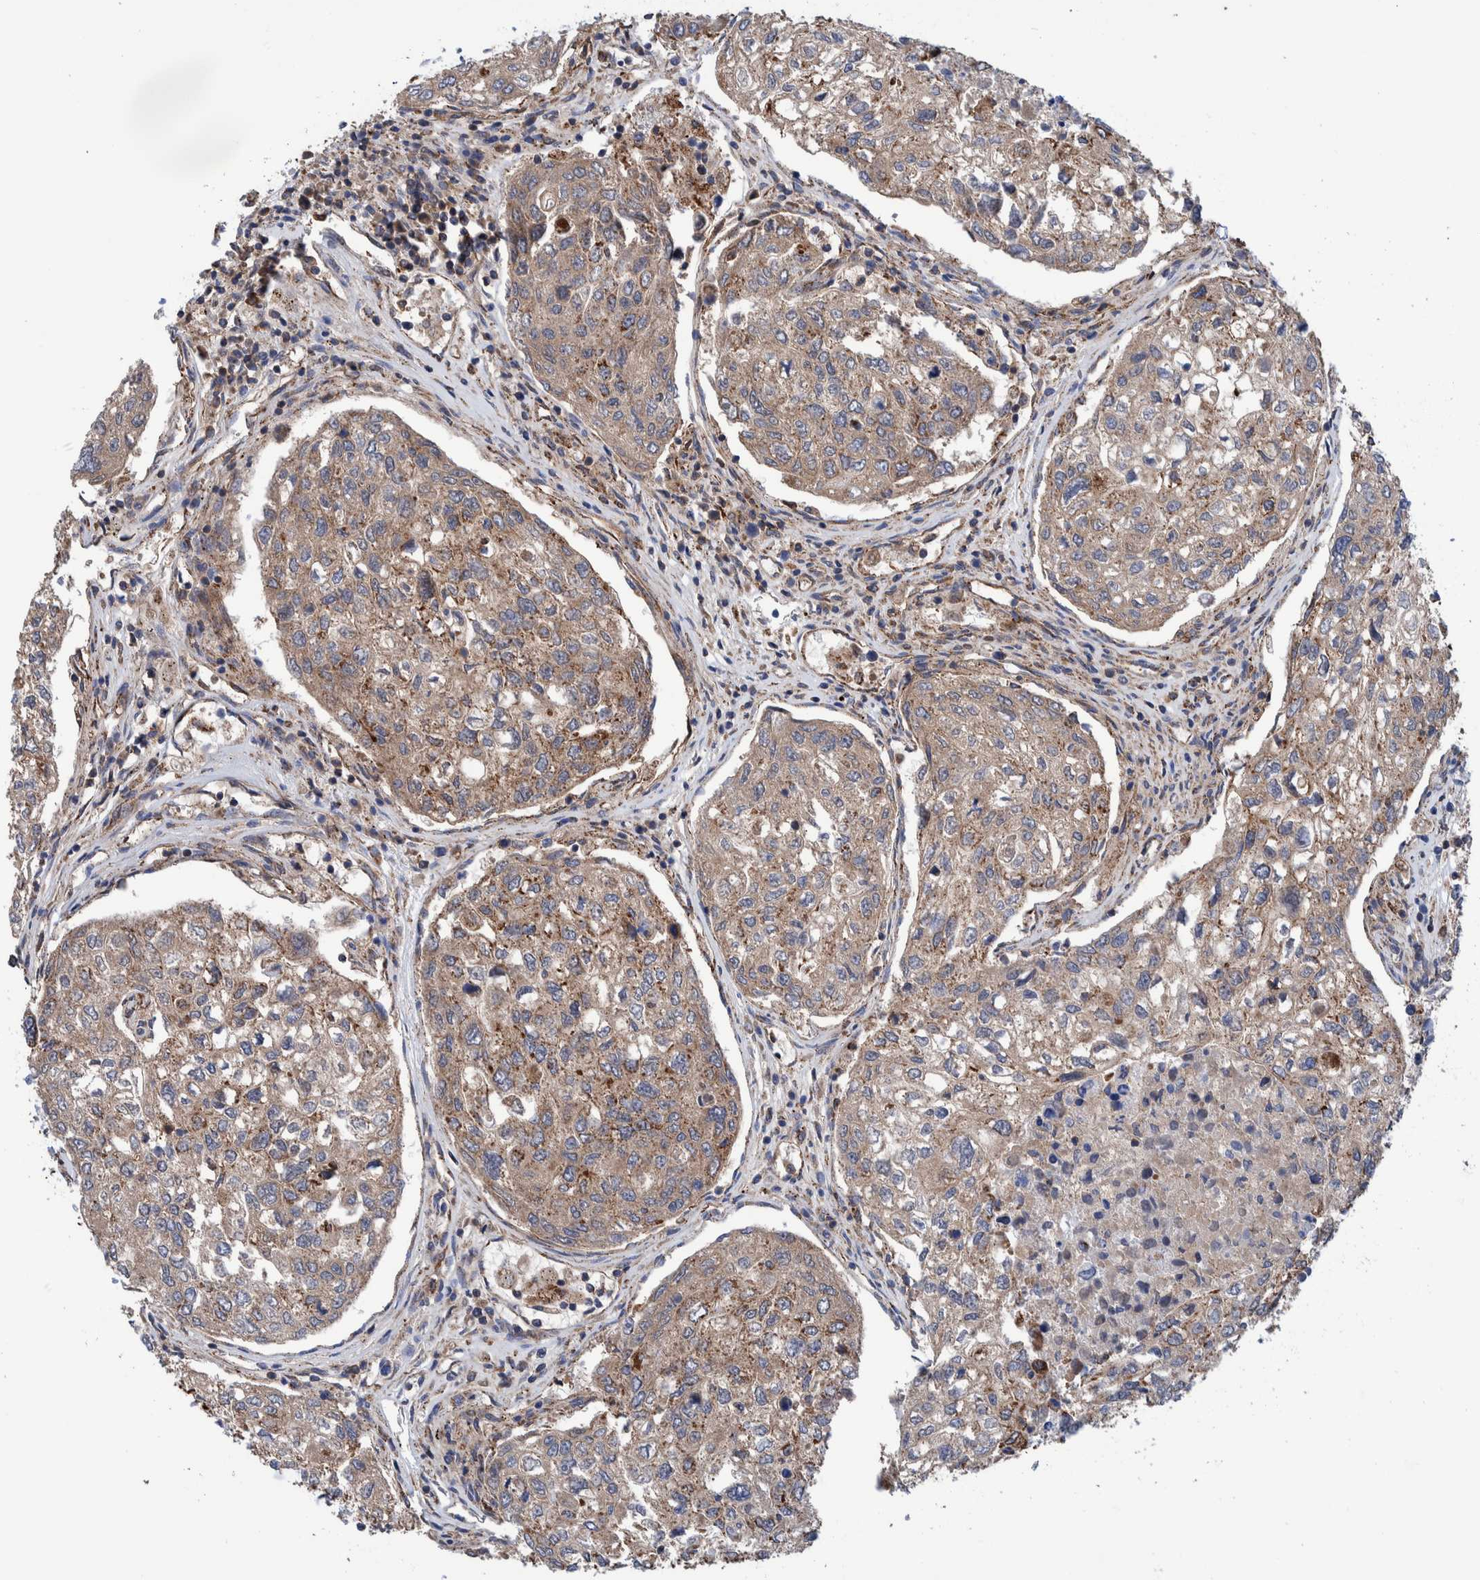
{"staining": {"intensity": "weak", "quantity": ">75%", "location": "cytoplasmic/membranous"}, "tissue": "urothelial cancer", "cell_type": "Tumor cells", "image_type": "cancer", "snomed": [{"axis": "morphology", "description": "Urothelial carcinoma, High grade"}, {"axis": "topography", "description": "Lymph node"}, {"axis": "topography", "description": "Urinary bladder"}], "caption": "Protein staining of urothelial carcinoma (high-grade) tissue displays weak cytoplasmic/membranous expression in about >75% of tumor cells. The staining is performed using DAB brown chromogen to label protein expression. The nuclei are counter-stained blue using hematoxylin.", "gene": "DECR1", "patient": {"sex": "male", "age": 51}}